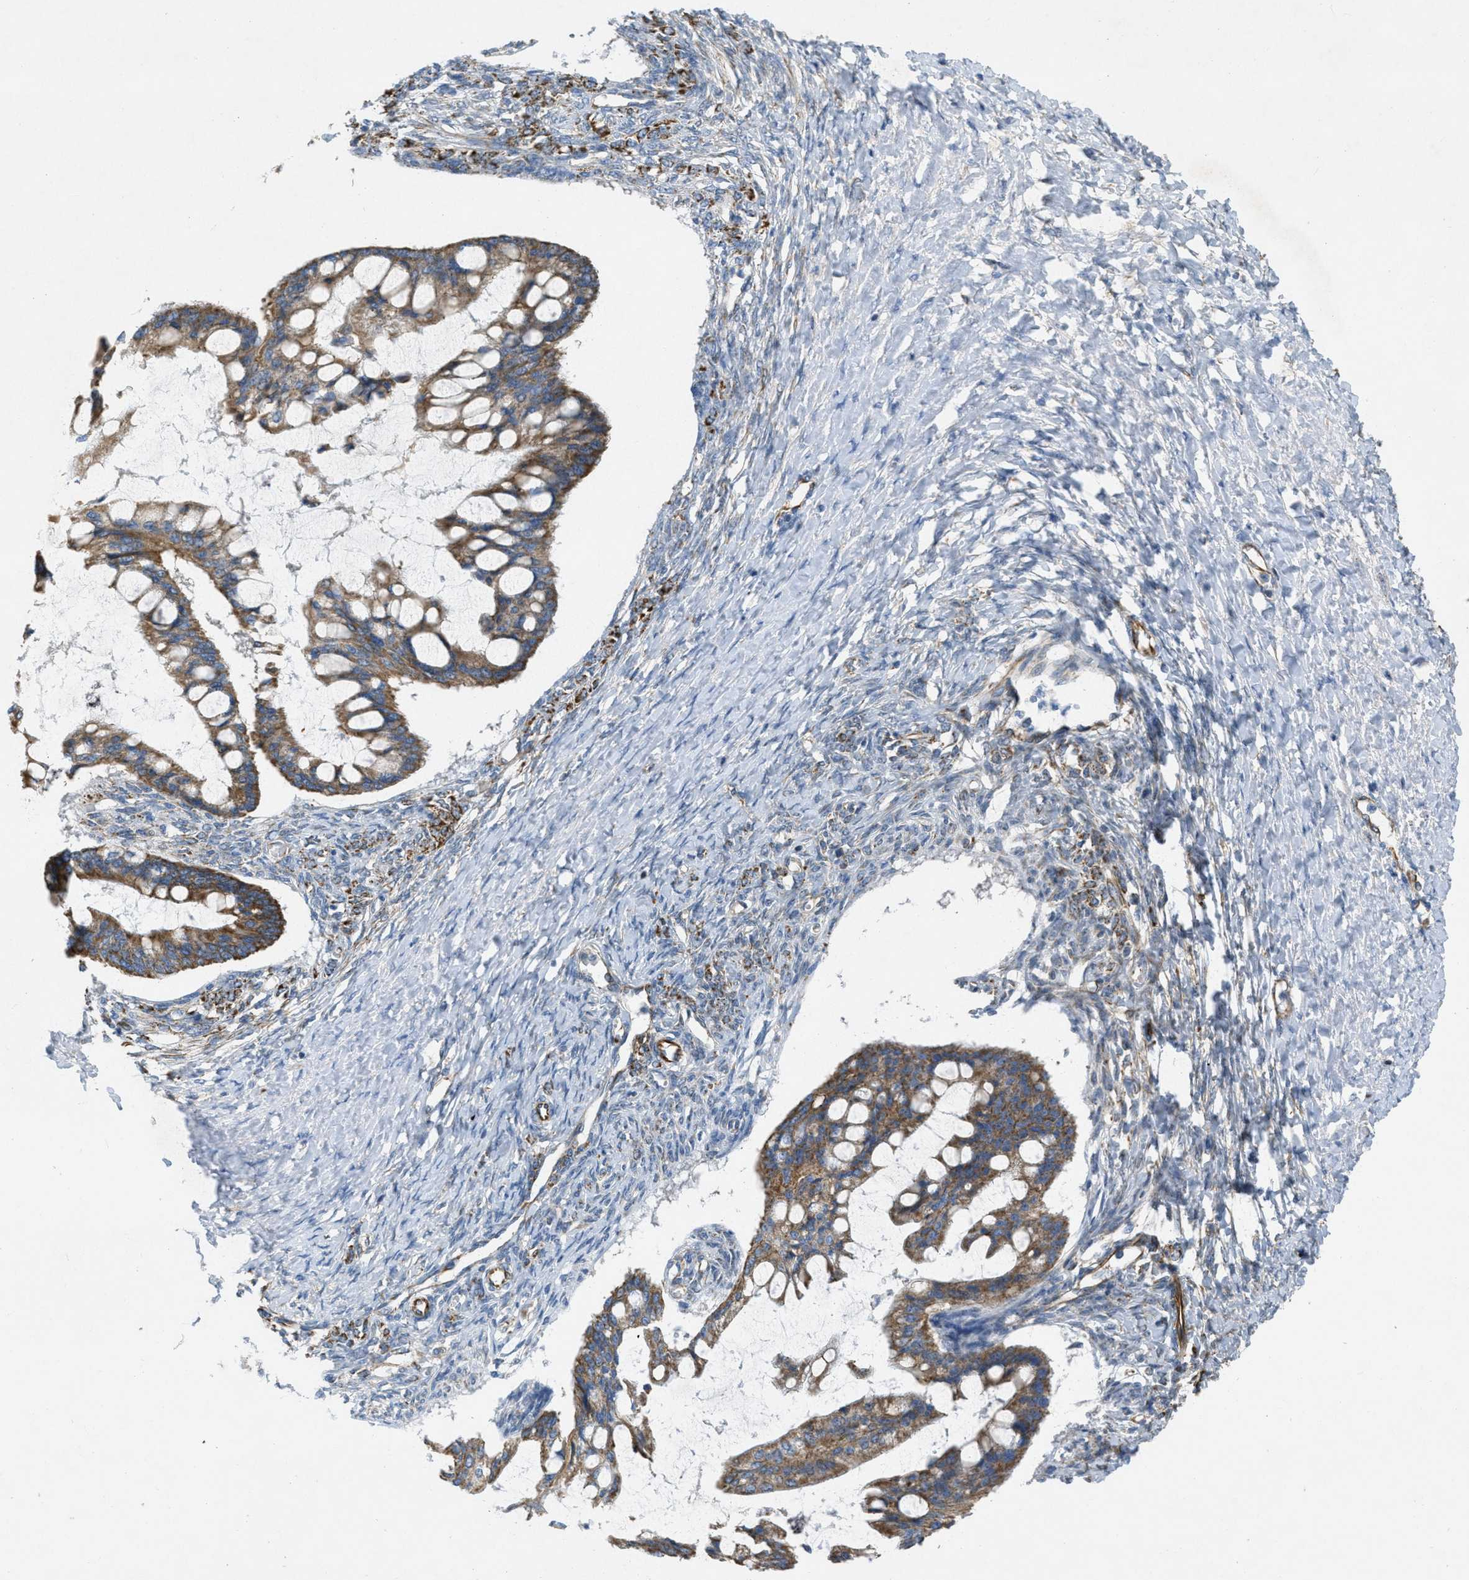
{"staining": {"intensity": "moderate", "quantity": ">75%", "location": "cytoplasmic/membranous"}, "tissue": "ovarian cancer", "cell_type": "Tumor cells", "image_type": "cancer", "snomed": [{"axis": "morphology", "description": "Cystadenocarcinoma, mucinous, NOS"}, {"axis": "topography", "description": "Ovary"}], "caption": "The immunohistochemical stain shows moderate cytoplasmic/membranous positivity in tumor cells of ovarian cancer (mucinous cystadenocarcinoma) tissue.", "gene": "BTN3A1", "patient": {"sex": "female", "age": 73}}